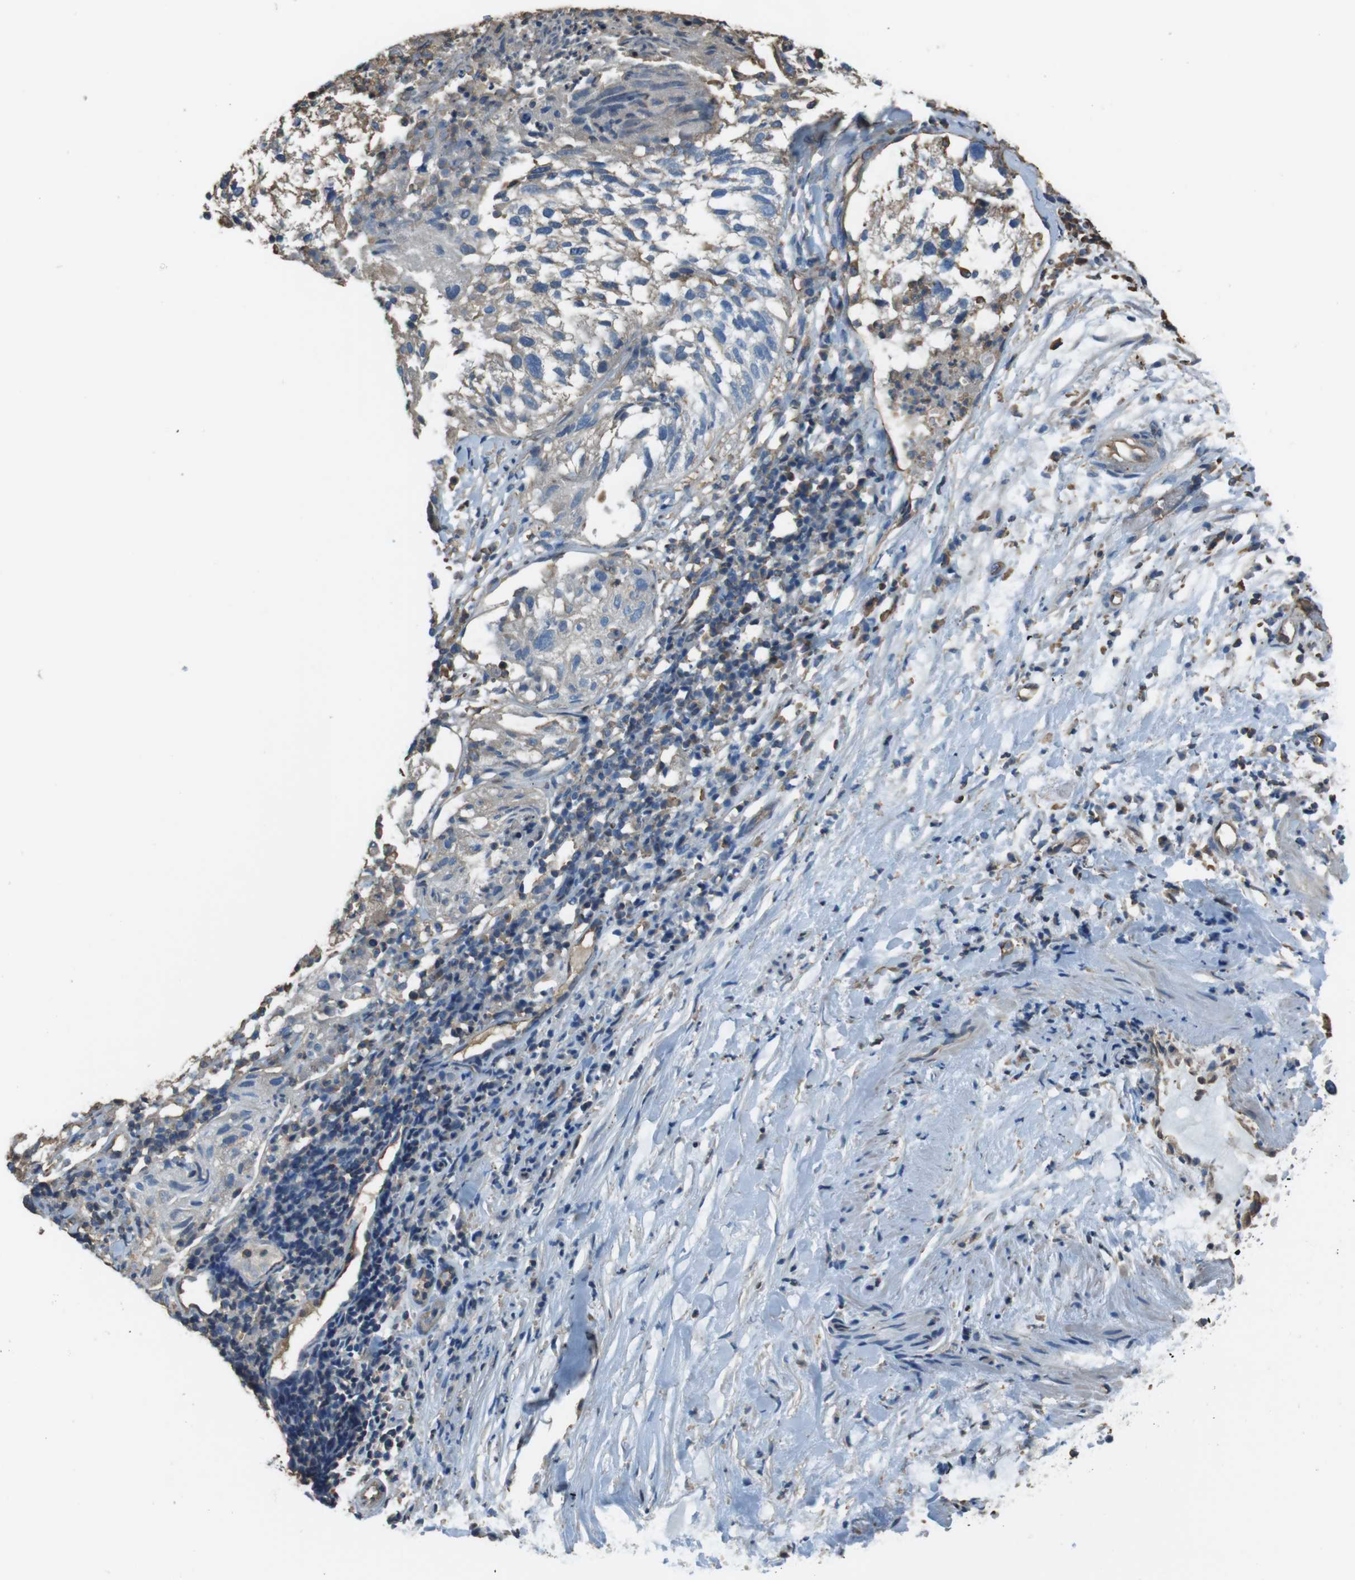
{"staining": {"intensity": "negative", "quantity": "none", "location": "none"}, "tissue": "lung cancer", "cell_type": "Tumor cells", "image_type": "cancer", "snomed": [{"axis": "morphology", "description": "Inflammation, NOS"}, {"axis": "morphology", "description": "Squamous cell carcinoma, NOS"}, {"axis": "topography", "description": "Lymph node"}, {"axis": "topography", "description": "Soft tissue"}, {"axis": "topography", "description": "Lung"}], "caption": "High power microscopy histopathology image of an immunohistochemistry (IHC) image of lung cancer (squamous cell carcinoma), revealing no significant positivity in tumor cells.", "gene": "FCAR", "patient": {"sex": "male", "age": 66}}